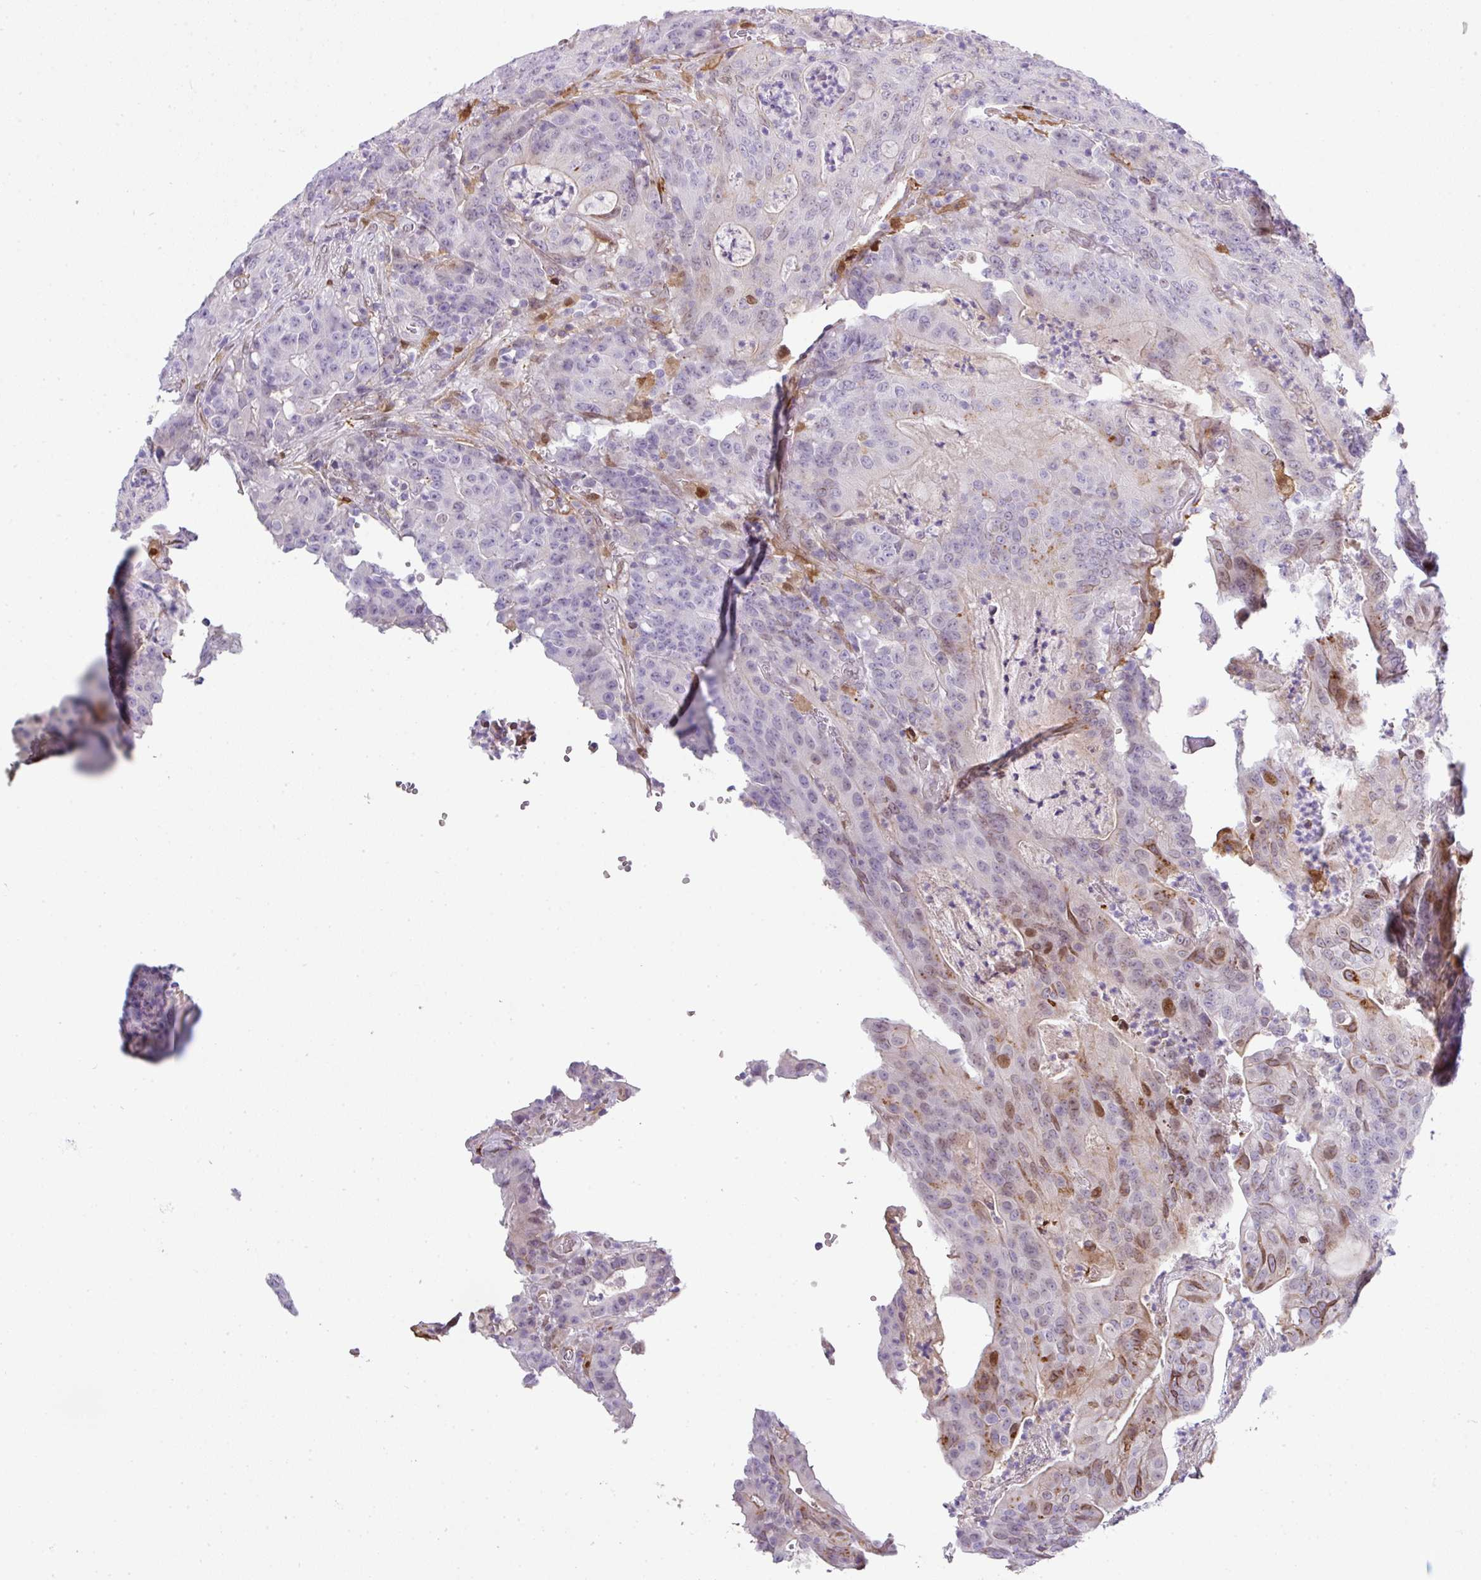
{"staining": {"intensity": "moderate", "quantity": "<25%", "location": "nuclear"}, "tissue": "colorectal cancer", "cell_type": "Tumor cells", "image_type": "cancer", "snomed": [{"axis": "morphology", "description": "Adenocarcinoma, NOS"}, {"axis": "topography", "description": "Colon"}], "caption": "Approximately <25% of tumor cells in adenocarcinoma (colorectal) reveal moderate nuclear protein staining as visualized by brown immunohistochemical staining.", "gene": "PLK1", "patient": {"sex": "male", "age": 83}}